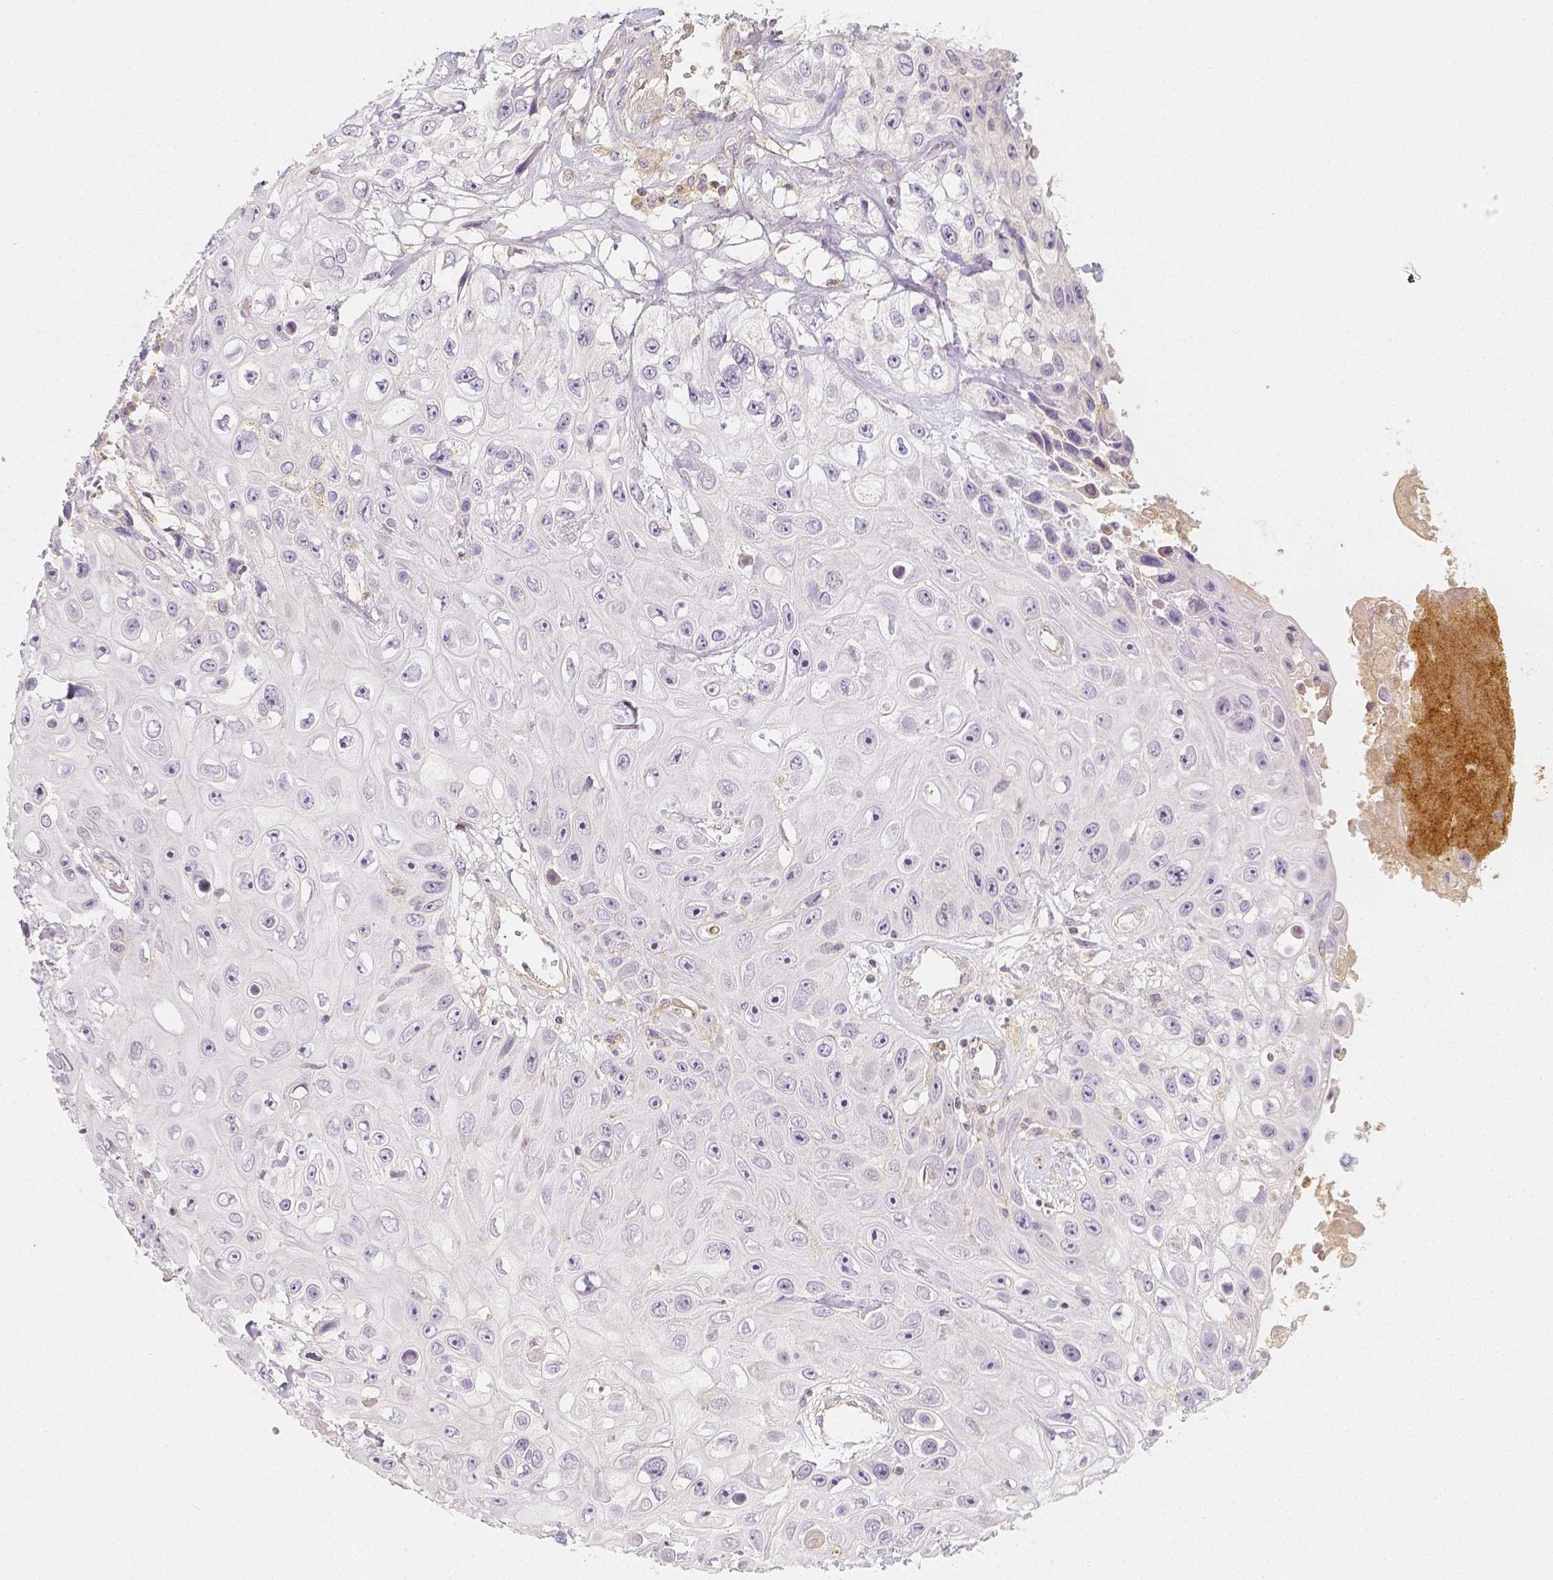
{"staining": {"intensity": "negative", "quantity": "none", "location": "none"}, "tissue": "skin cancer", "cell_type": "Tumor cells", "image_type": "cancer", "snomed": [{"axis": "morphology", "description": "Squamous cell carcinoma, NOS"}, {"axis": "topography", "description": "Skin"}], "caption": "IHC of skin squamous cell carcinoma demonstrates no expression in tumor cells.", "gene": "PTPRJ", "patient": {"sex": "male", "age": 82}}